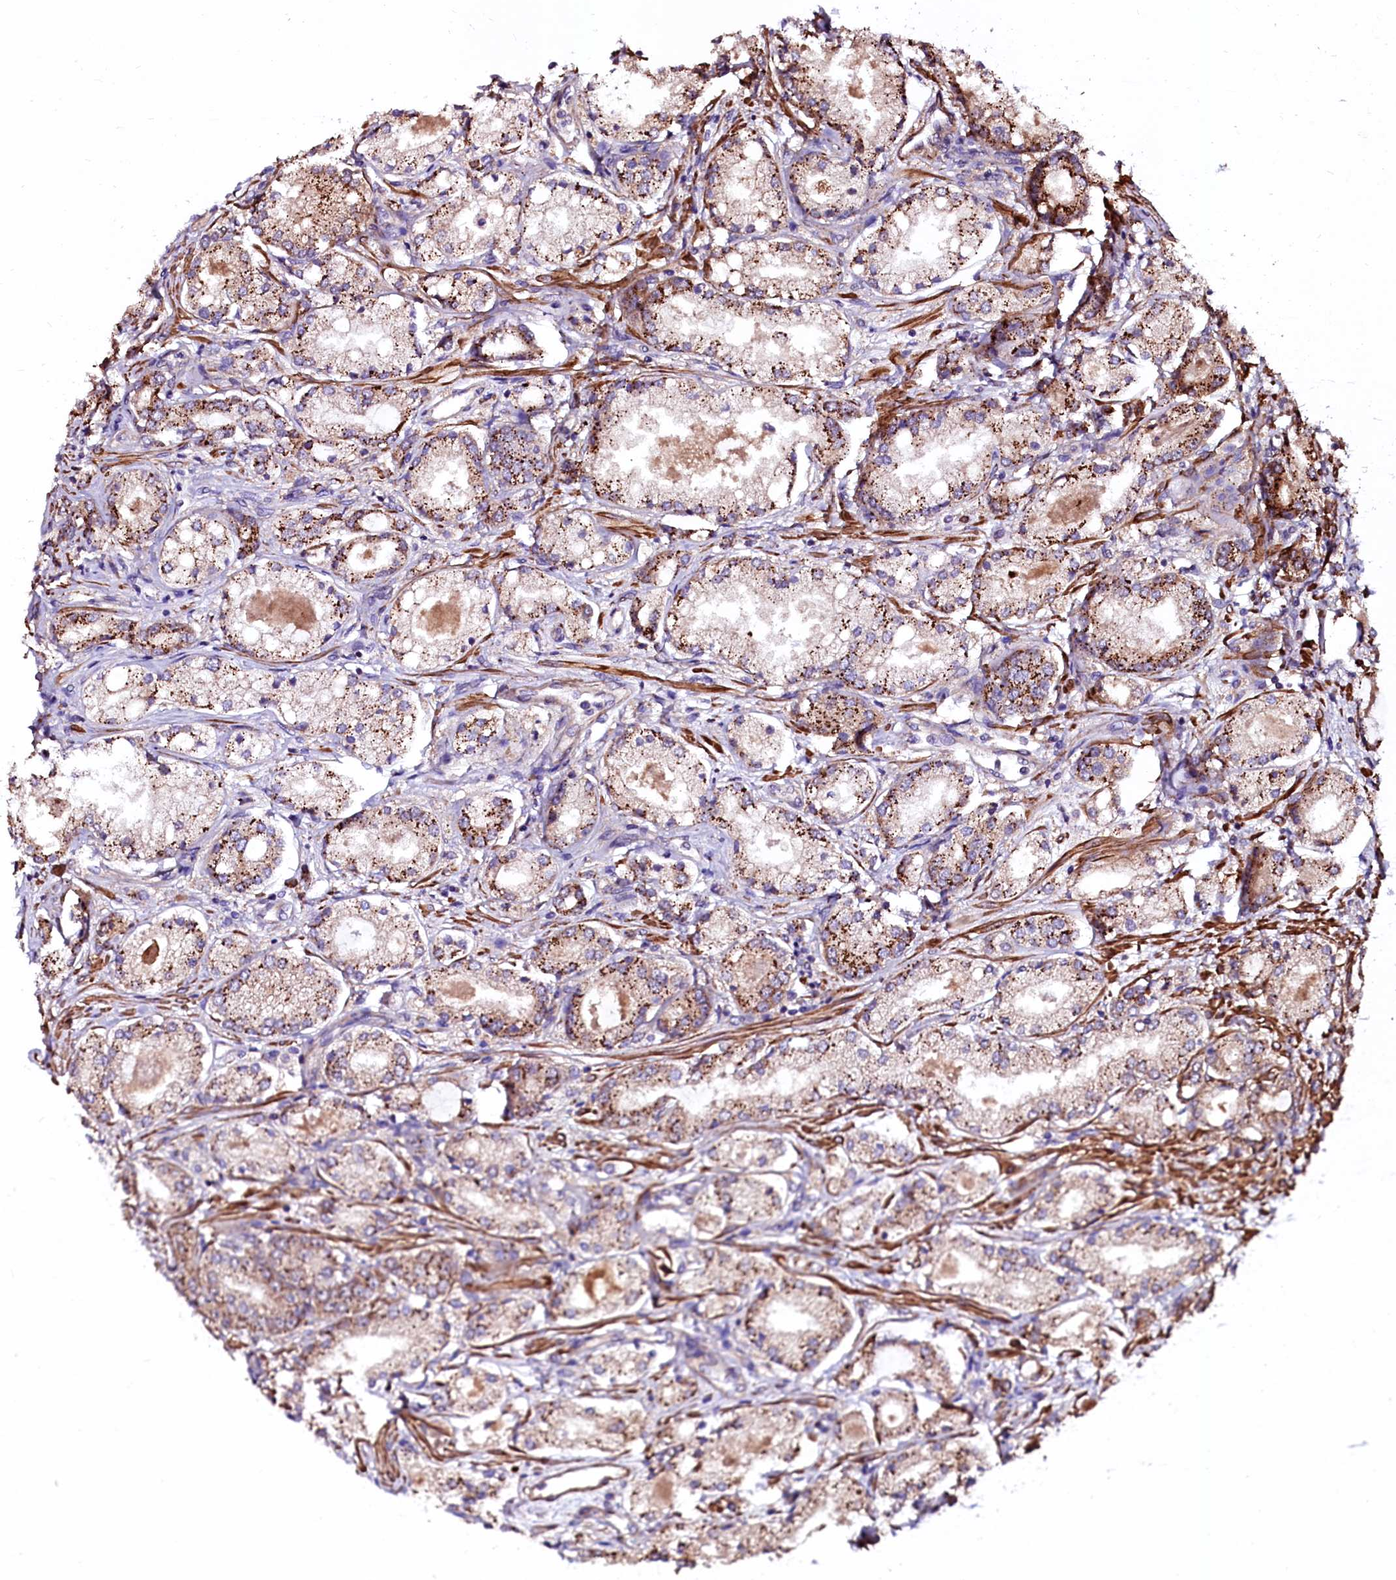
{"staining": {"intensity": "moderate", "quantity": ">75%", "location": "none"}, "tissue": "prostate cancer", "cell_type": "Tumor cells", "image_type": "cancer", "snomed": [{"axis": "morphology", "description": "Adenocarcinoma, Low grade"}, {"axis": "topography", "description": "Prostate"}], "caption": "DAB immunohistochemical staining of human prostate cancer demonstrates moderate None protein positivity in approximately >75% of tumor cells.", "gene": "N4BP1", "patient": {"sex": "male", "age": 68}}